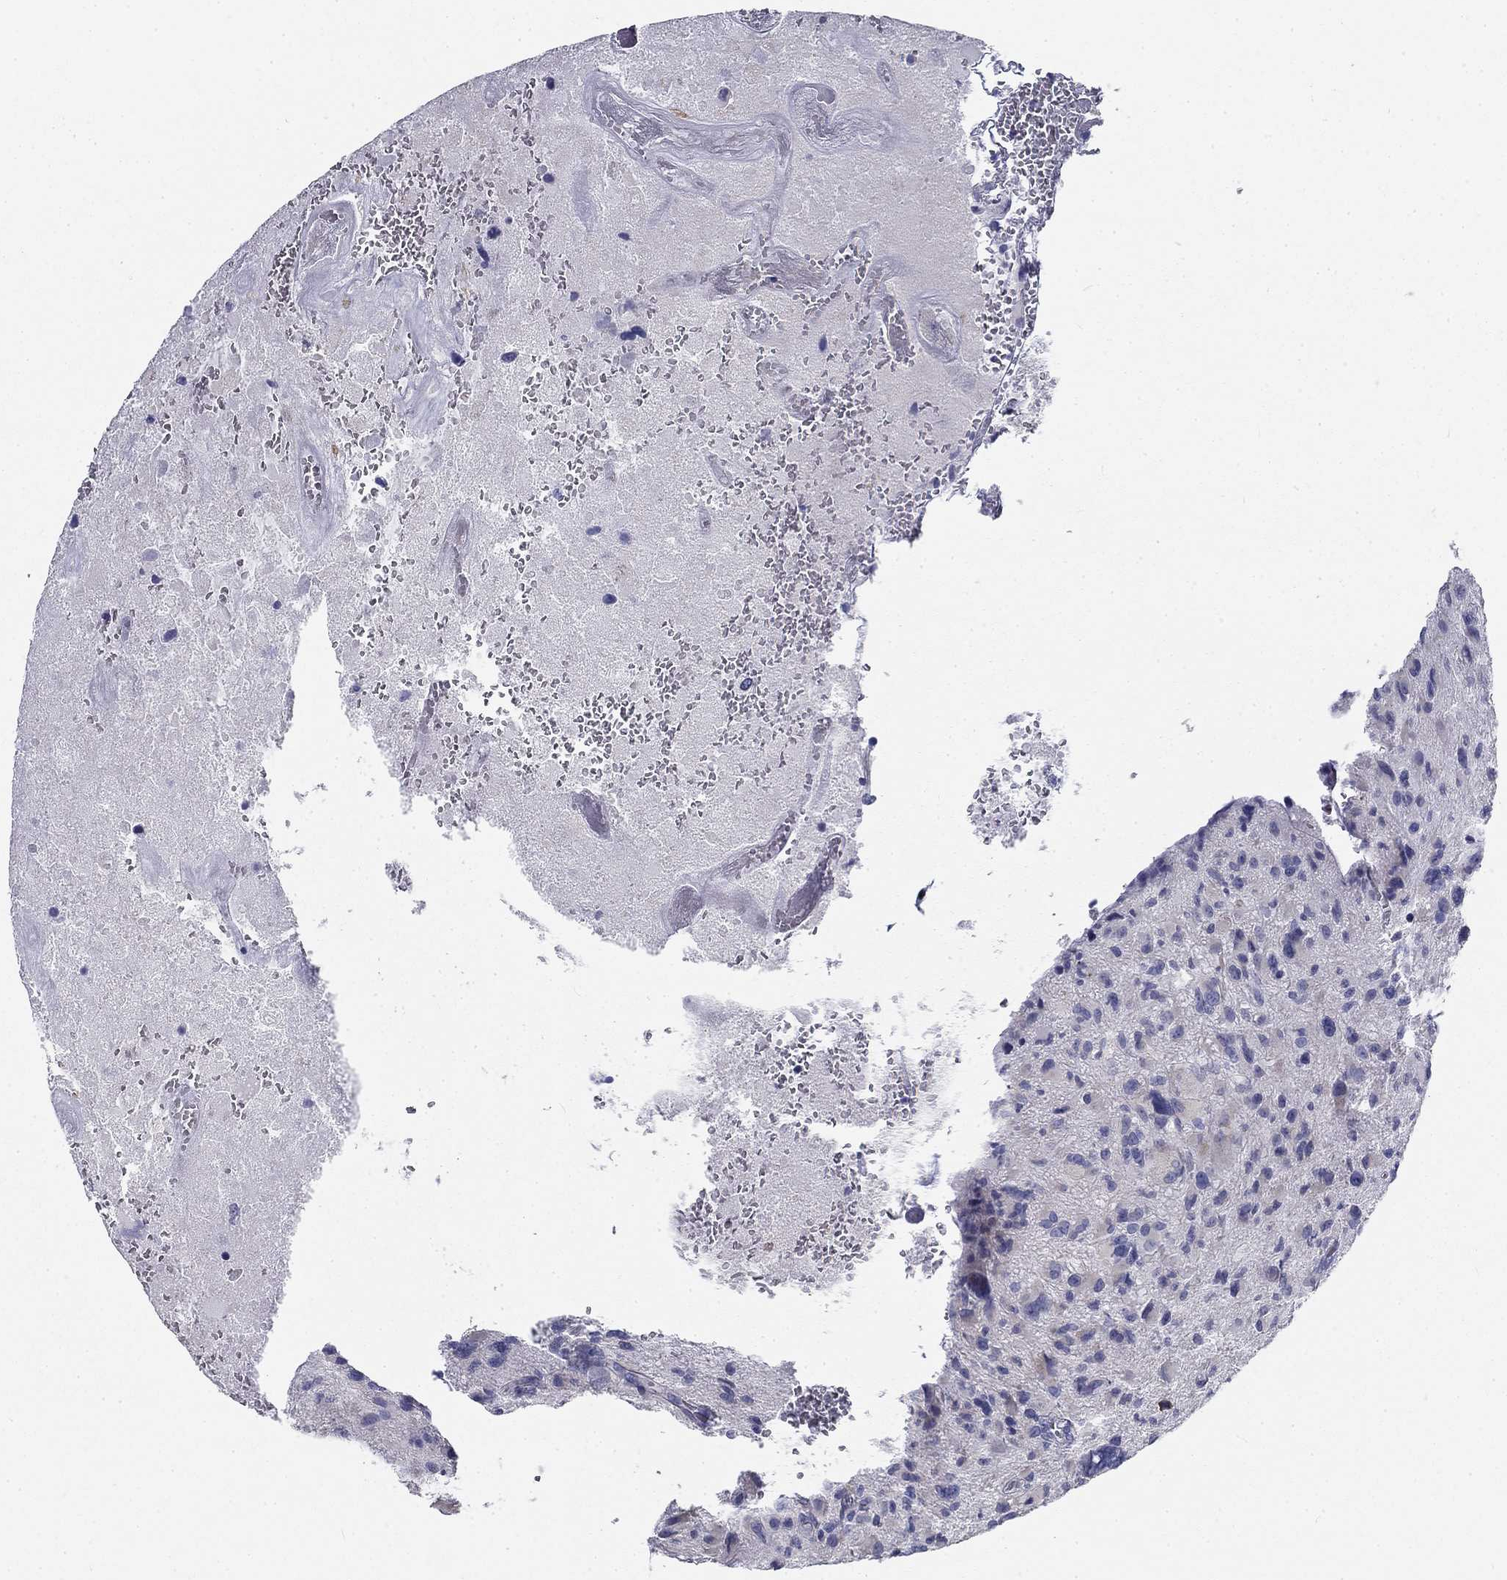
{"staining": {"intensity": "negative", "quantity": "none", "location": "none"}, "tissue": "glioma", "cell_type": "Tumor cells", "image_type": "cancer", "snomed": [{"axis": "morphology", "description": "Glioma, malignant, NOS"}, {"axis": "morphology", "description": "Glioma, malignant, High grade"}, {"axis": "topography", "description": "Brain"}], "caption": "An image of human glioma is negative for staining in tumor cells.", "gene": "GALNTL5", "patient": {"sex": "female", "age": 71}}